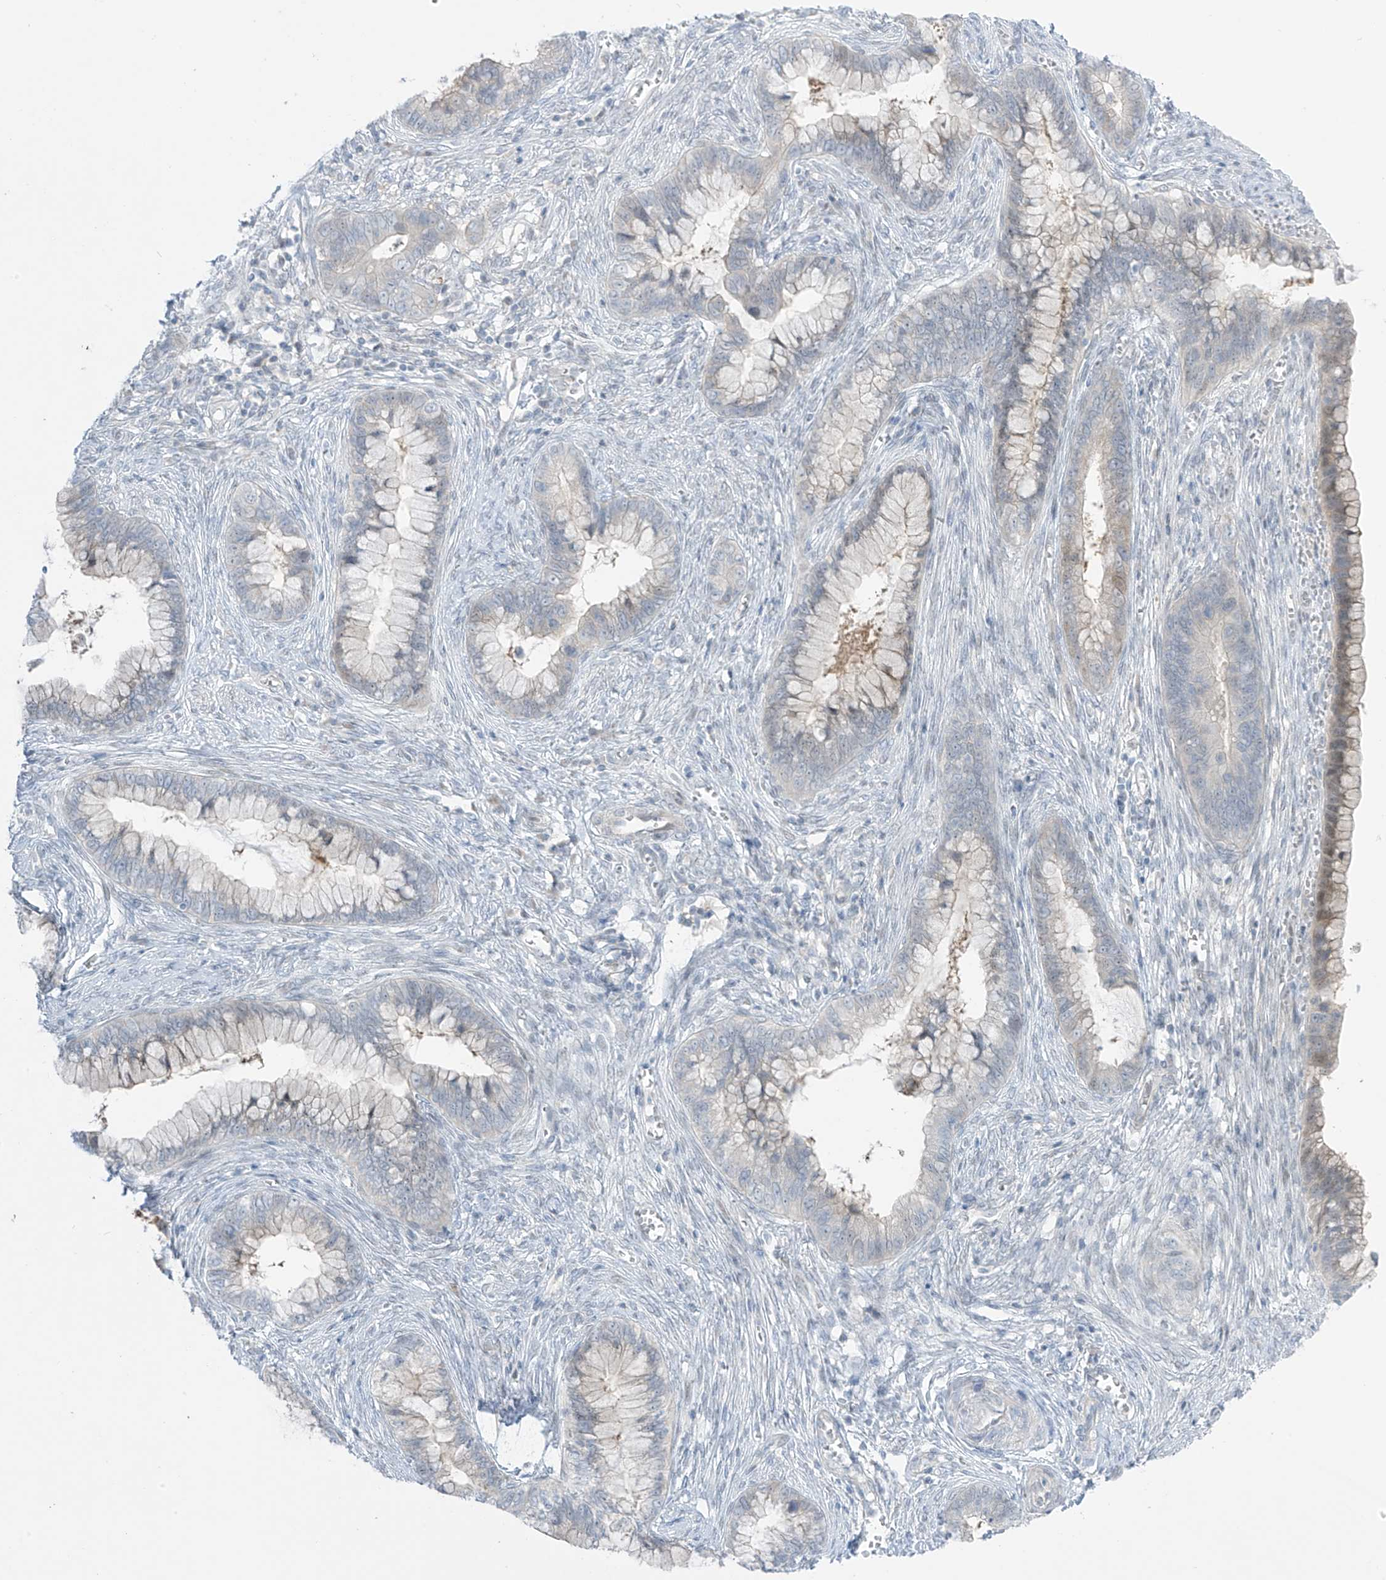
{"staining": {"intensity": "weak", "quantity": "<25%", "location": "cytoplasmic/membranous"}, "tissue": "cervical cancer", "cell_type": "Tumor cells", "image_type": "cancer", "snomed": [{"axis": "morphology", "description": "Adenocarcinoma, NOS"}, {"axis": "topography", "description": "Cervix"}], "caption": "Adenocarcinoma (cervical) stained for a protein using IHC reveals no positivity tumor cells.", "gene": "ASPRV1", "patient": {"sex": "female", "age": 44}}